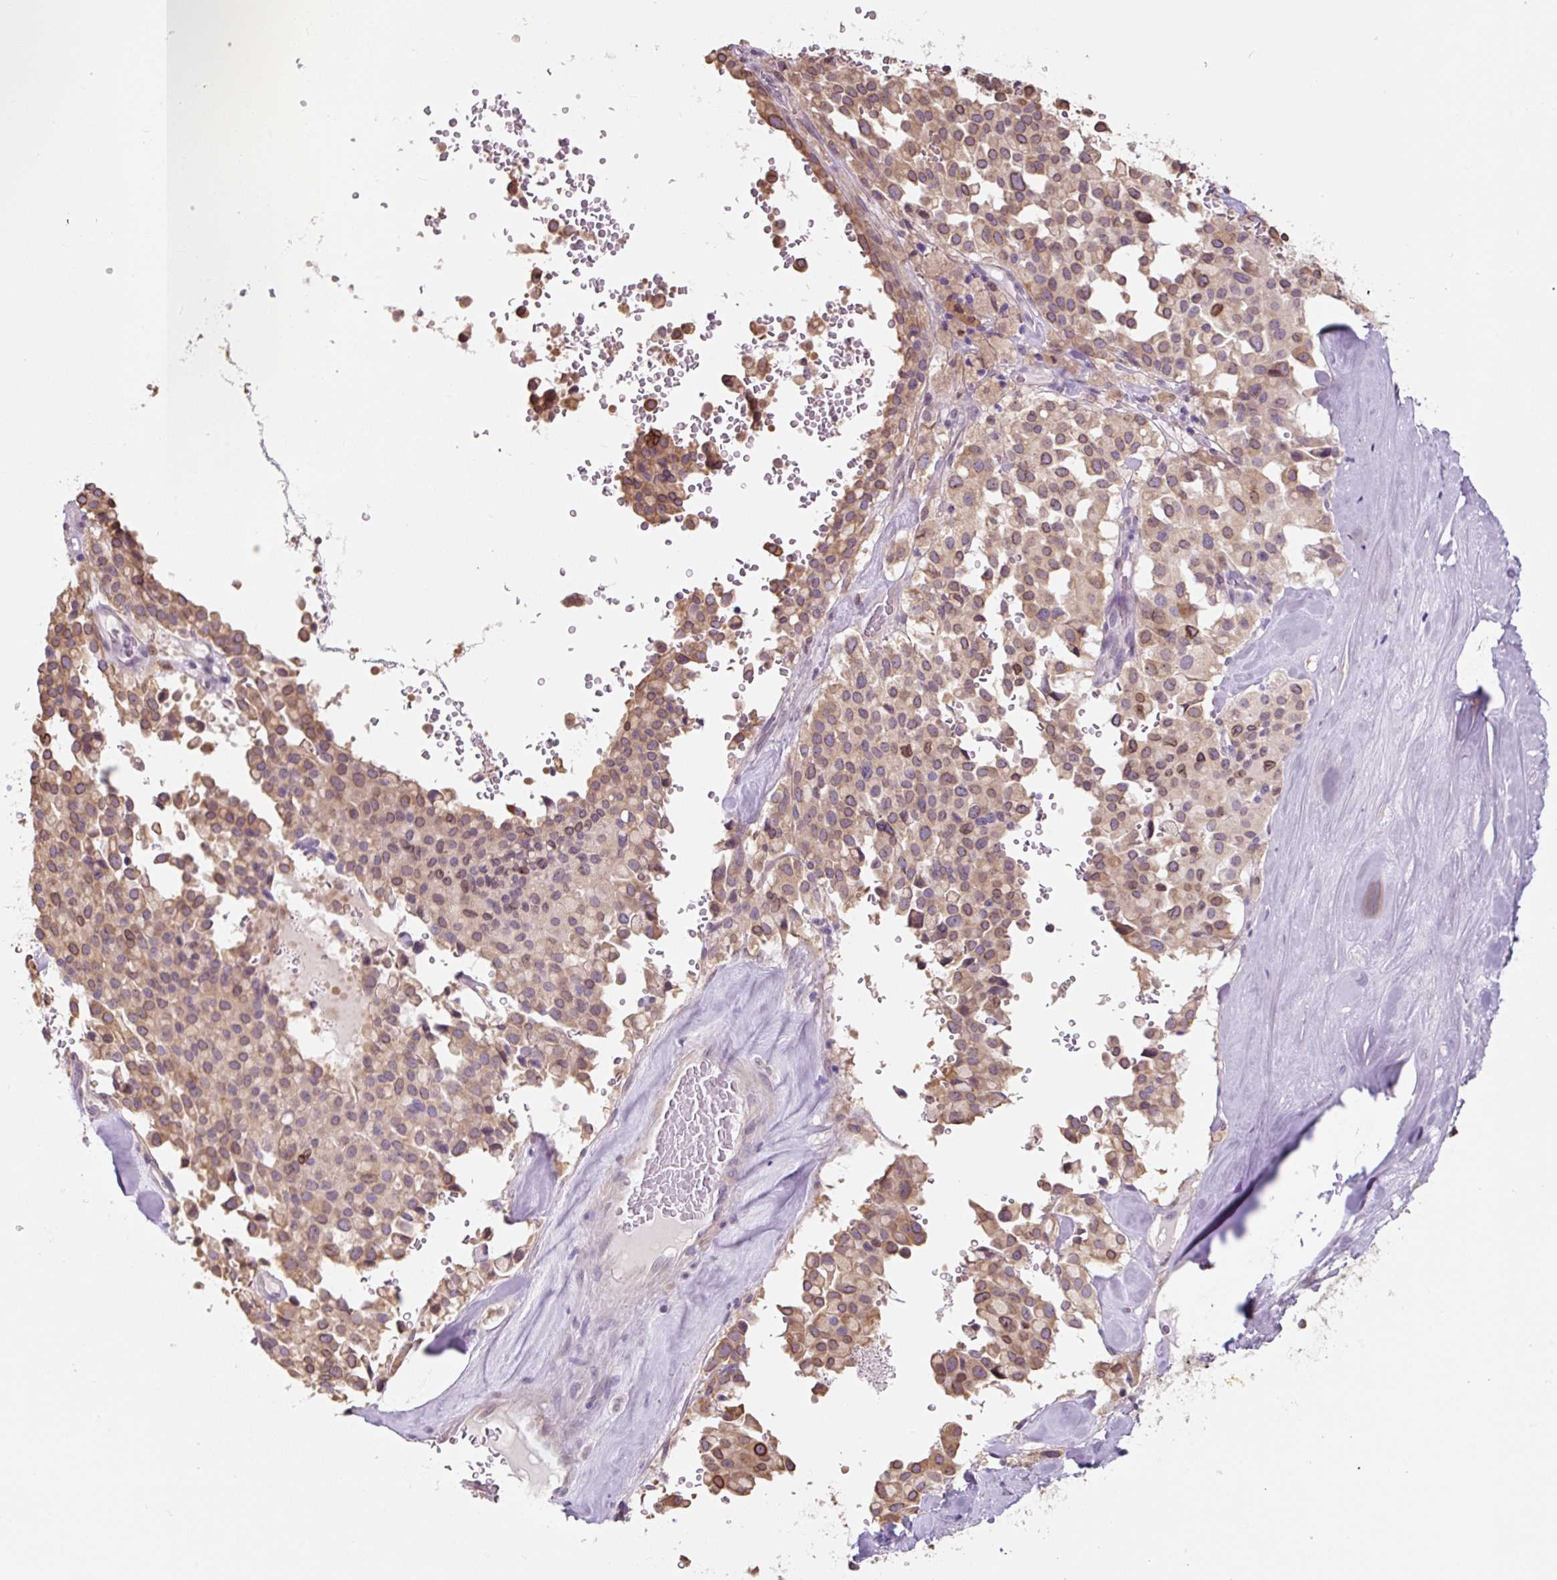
{"staining": {"intensity": "moderate", "quantity": ">75%", "location": "cytoplasmic/membranous"}, "tissue": "pancreatic cancer", "cell_type": "Tumor cells", "image_type": "cancer", "snomed": [{"axis": "morphology", "description": "Adenocarcinoma, NOS"}, {"axis": "topography", "description": "Pancreas"}], "caption": "Pancreatic cancer stained with a brown dye shows moderate cytoplasmic/membranous positive staining in approximately >75% of tumor cells.", "gene": "ASRGL1", "patient": {"sex": "male", "age": 65}}